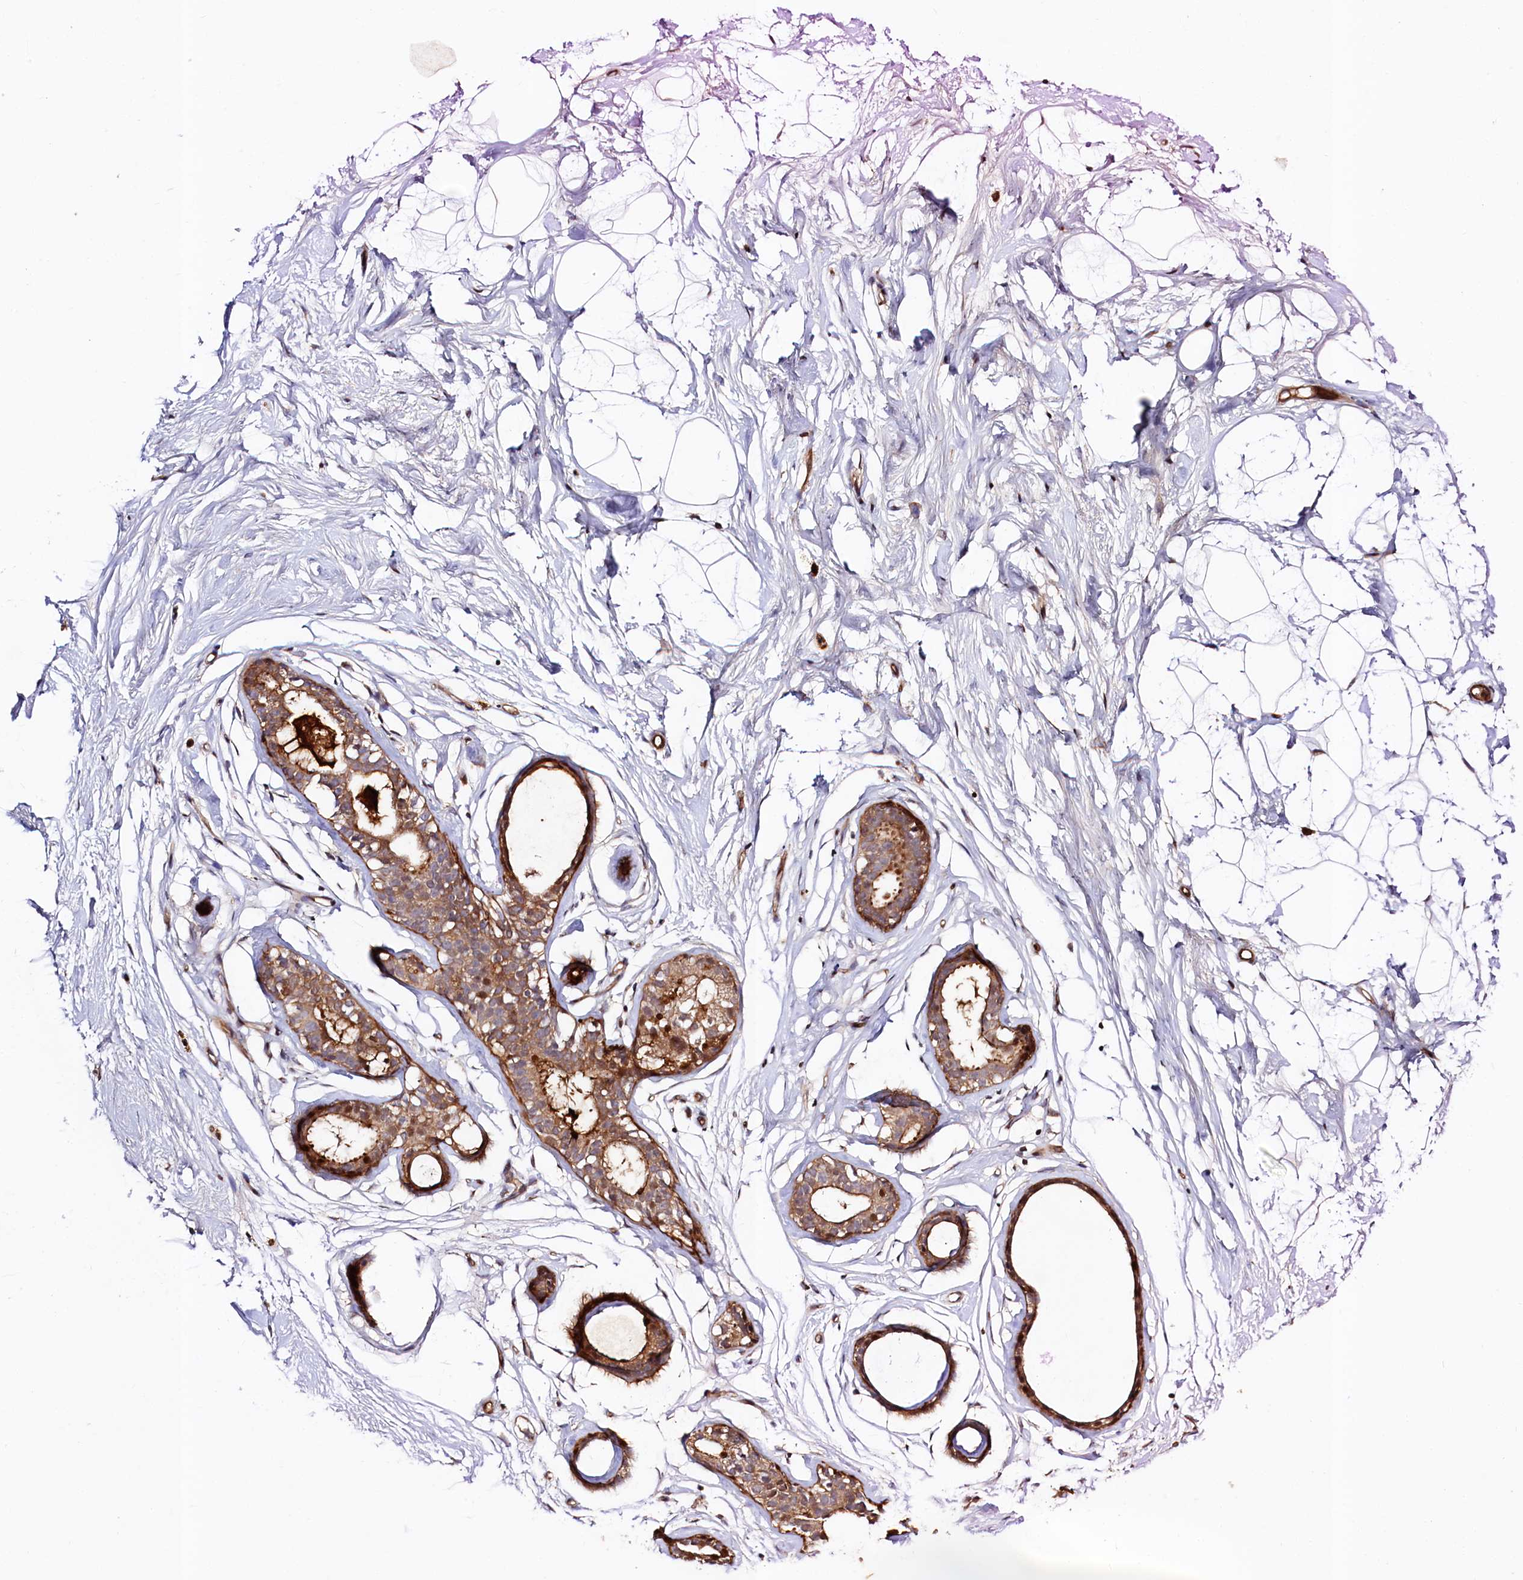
{"staining": {"intensity": "negative", "quantity": "none", "location": "none"}, "tissue": "breast", "cell_type": "Adipocytes", "image_type": "normal", "snomed": [{"axis": "morphology", "description": "Normal tissue, NOS"}, {"axis": "morphology", "description": "Adenoma, NOS"}, {"axis": "topography", "description": "Breast"}], "caption": "Immunohistochemistry image of normal human breast stained for a protein (brown), which demonstrates no expression in adipocytes. Brightfield microscopy of IHC stained with DAB (3,3'-diaminobenzidine) (brown) and hematoxylin (blue), captured at high magnification.", "gene": "NEDD1", "patient": {"sex": "female", "age": 23}}